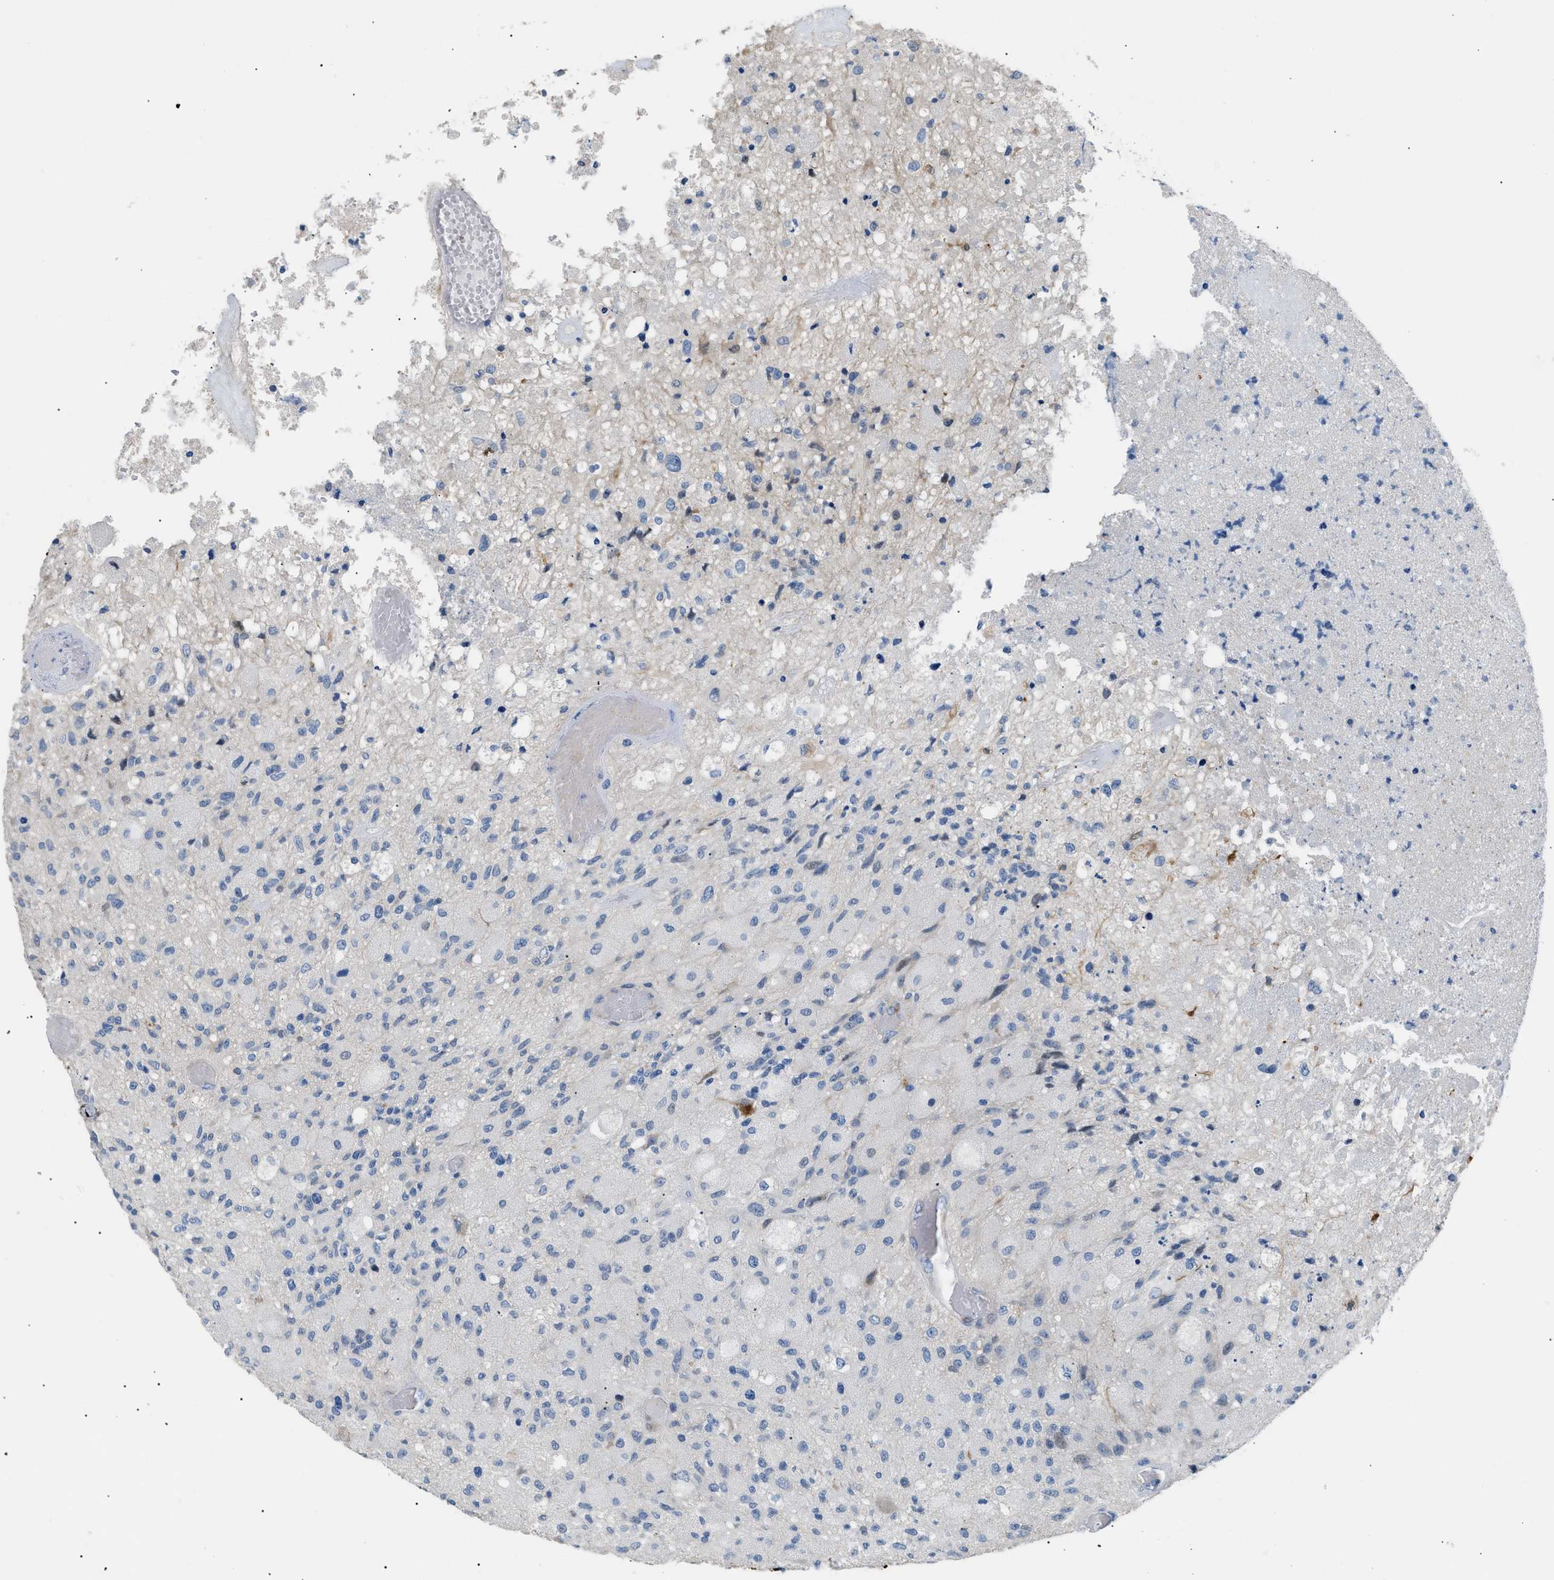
{"staining": {"intensity": "negative", "quantity": "none", "location": "none"}, "tissue": "glioma", "cell_type": "Tumor cells", "image_type": "cancer", "snomed": [{"axis": "morphology", "description": "Normal tissue, NOS"}, {"axis": "morphology", "description": "Glioma, malignant, High grade"}, {"axis": "topography", "description": "Cerebral cortex"}], "caption": "This is an immunohistochemistry (IHC) image of high-grade glioma (malignant). There is no staining in tumor cells.", "gene": "ICA1", "patient": {"sex": "male", "age": 77}}